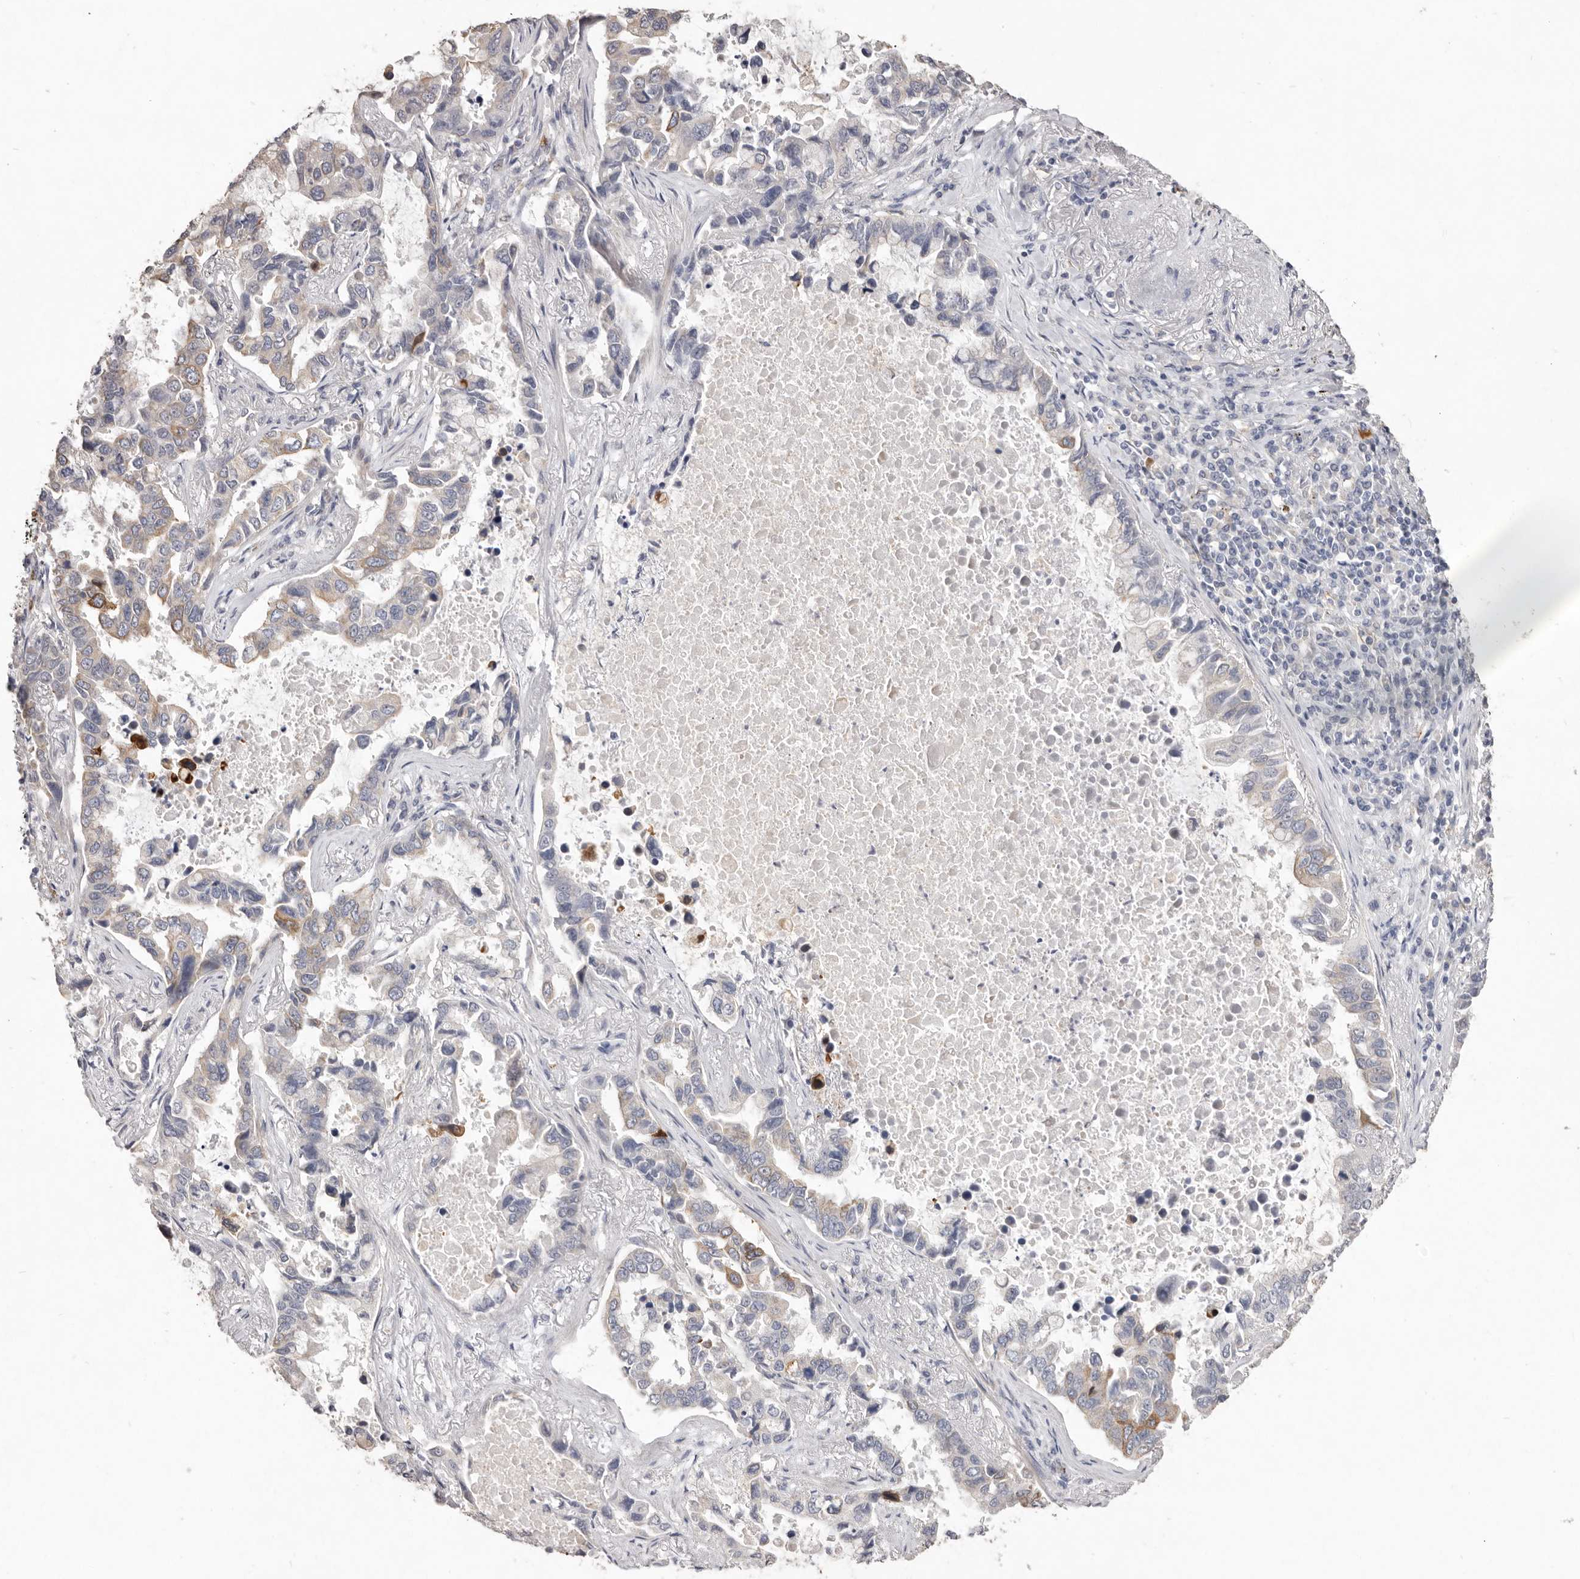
{"staining": {"intensity": "weak", "quantity": "<25%", "location": "cytoplasmic/membranous"}, "tissue": "lung cancer", "cell_type": "Tumor cells", "image_type": "cancer", "snomed": [{"axis": "morphology", "description": "Adenocarcinoma, NOS"}, {"axis": "topography", "description": "Lung"}], "caption": "IHC image of neoplastic tissue: human lung cancer stained with DAB (3,3'-diaminobenzidine) exhibits no significant protein positivity in tumor cells. The staining is performed using DAB brown chromogen with nuclei counter-stained in using hematoxylin.", "gene": "ZYG11B", "patient": {"sex": "male", "age": 64}}